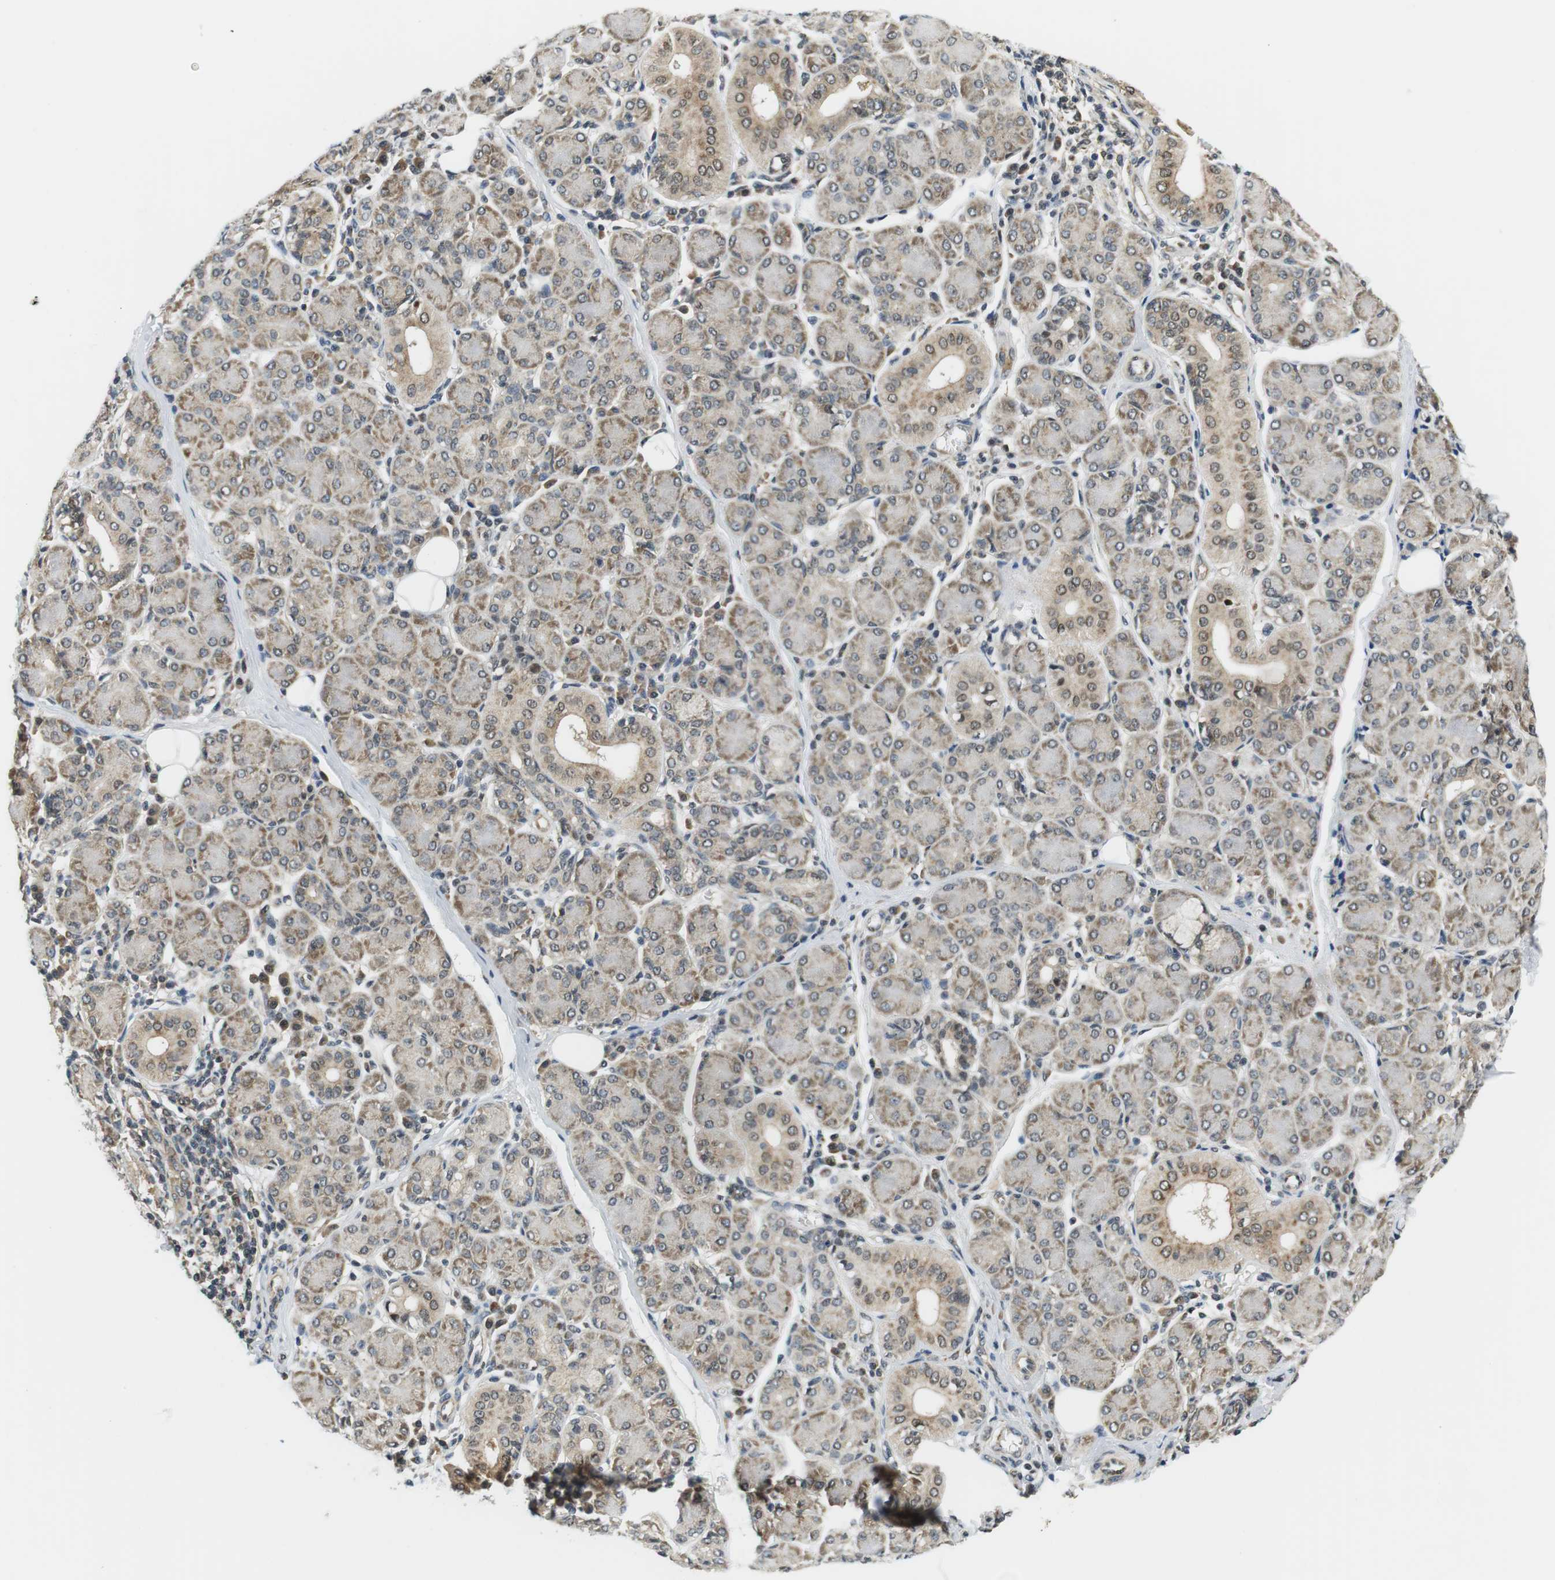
{"staining": {"intensity": "moderate", "quantity": "25%-75%", "location": "cytoplasmic/membranous,nuclear"}, "tissue": "salivary gland", "cell_type": "Glandular cells", "image_type": "normal", "snomed": [{"axis": "morphology", "description": "Normal tissue, NOS"}, {"axis": "morphology", "description": "Inflammation, NOS"}, {"axis": "topography", "description": "Lymph node"}, {"axis": "topography", "description": "Salivary gland"}], "caption": "This micrograph displays immunohistochemistry staining of benign human salivary gland, with medium moderate cytoplasmic/membranous,nuclear staining in about 25%-75% of glandular cells.", "gene": "CSNK2B", "patient": {"sex": "male", "age": 3}}